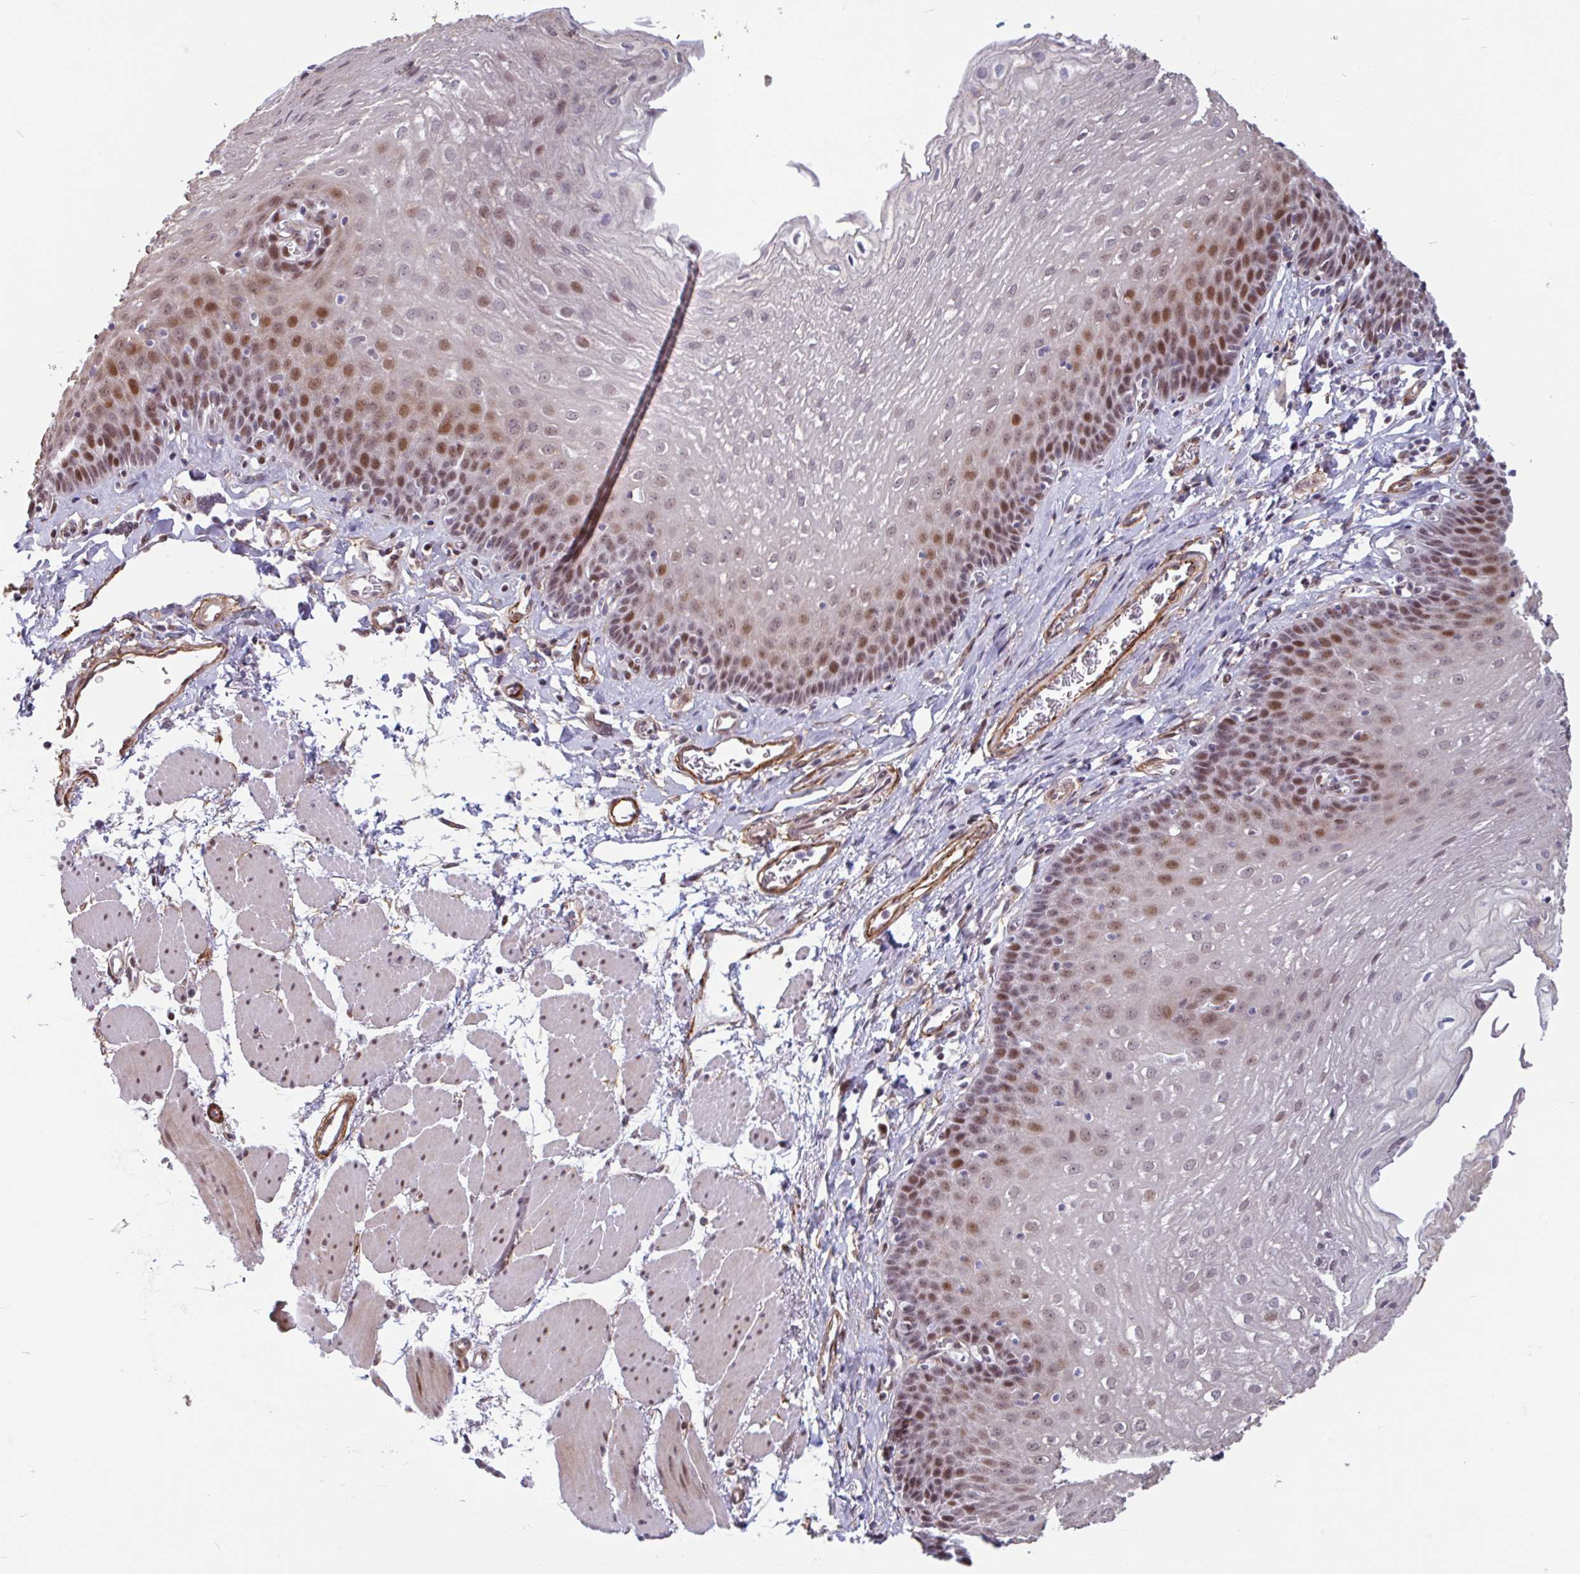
{"staining": {"intensity": "moderate", "quantity": ">75%", "location": "nuclear"}, "tissue": "esophagus", "cell_type": "Squamous epithelial cells", "image_type": "normal", "snomed": [{"axis": "morphology", "description": "Normal tissue, NOS"}, {"axis": "topography", "description": "Esophagus"}], "caption": "Moderate nuclear positivity for a protein is appreciated in about >75% of squamous epithelial cells of benign esophagus using IHC.", "gene": "TMEM119", "patient": {"sex": "female", "age": 81}}